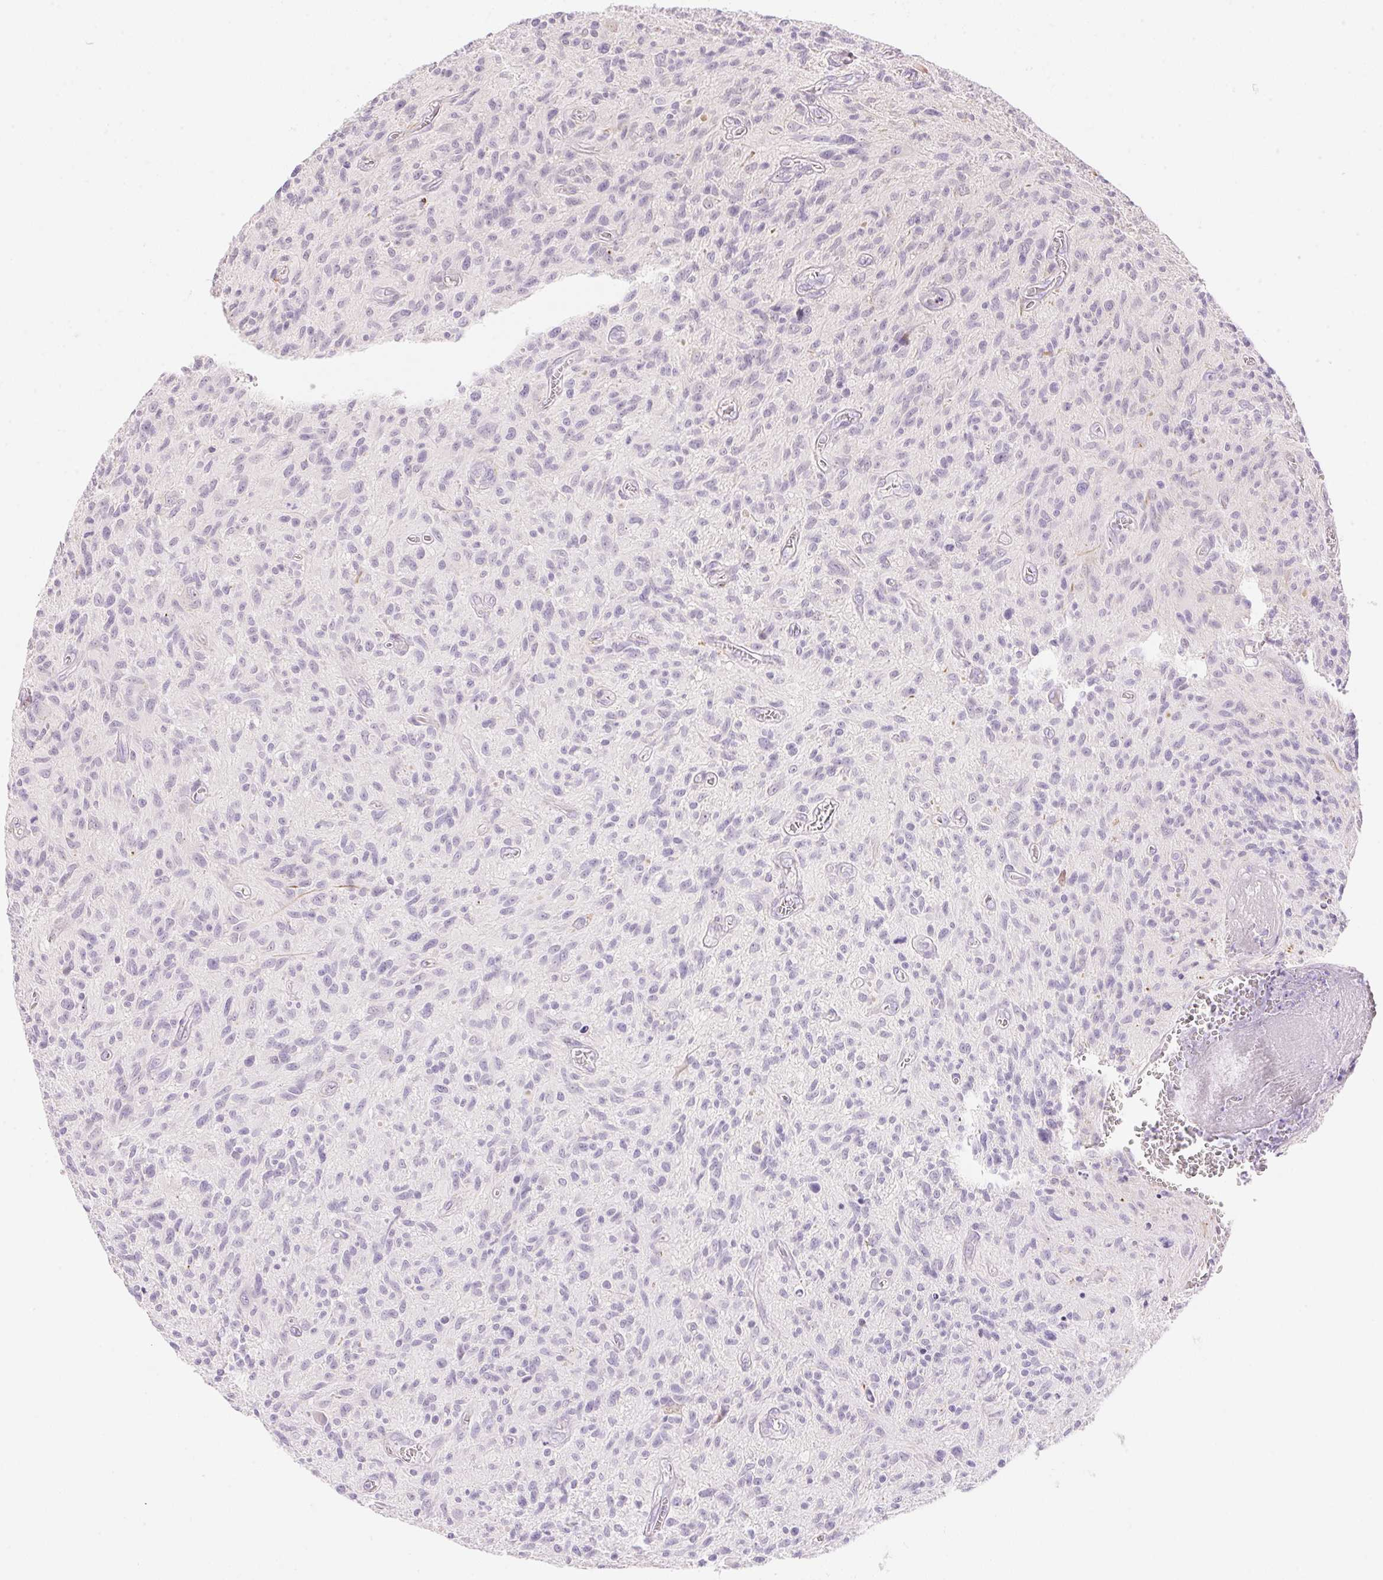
{"staining": {"intensity": "negative", "quantity": "none", "location": "none"}, "tissue": "glioma", "cell_type": "Tumor cells", "image_type": "cancer", "snomed": [{"axis": "morphology", "description": "Glioma, malignant, High grade"}, {"axis": "topography", "description": "Brain"}], "caption": "Tumor cells are negative for protein expression in human malignant glioma (high-grade). (Immunohistochemistry (ihc), brightfield microscopy, high magnification).", "gene": "TEKT1", "patient": {"sex": "male", "age": 75}}